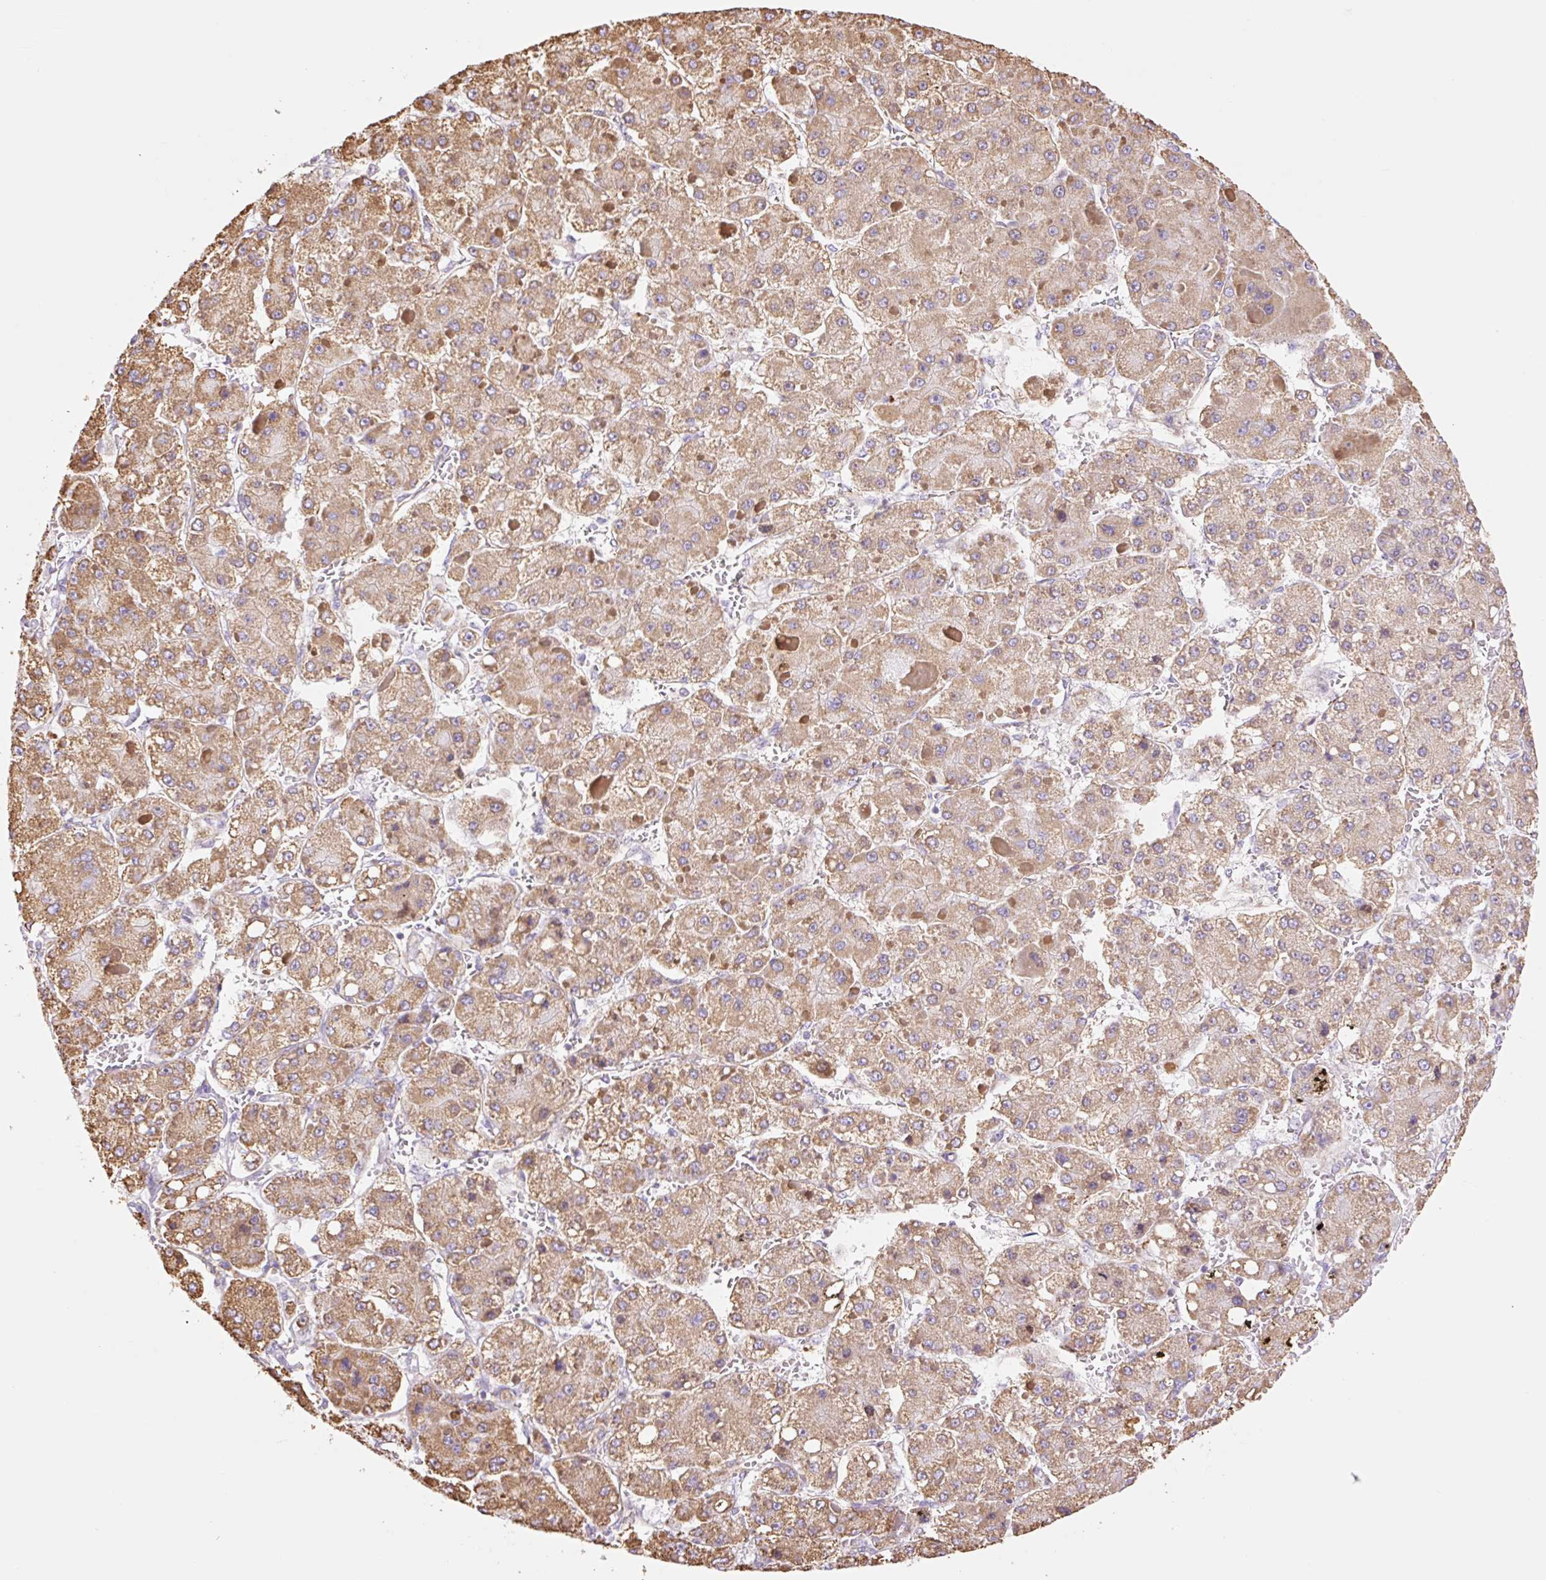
{"staining": {"intensity": "moderate", "quantity": ">75%", "location": "cytoplasmic/membranous"}, "tissue": "liver cancer", "cell_type": "Tumor cells", "image_type": "cancer", "snomed": [{"axis": "morphology", "description": "Carcinoma, Hepatocellular, NOS"}, {"axis": "topography", "description": "Liver"}], "caption": "Brown immunohistochemical staining in liver cancer (hepatocellular carcinoma) shows moderate cytoplasmic/membranous expression in approximately >75% of tumor cells.", "gene": "ESAM", "patient": {"sex": "female", "age": 73}}